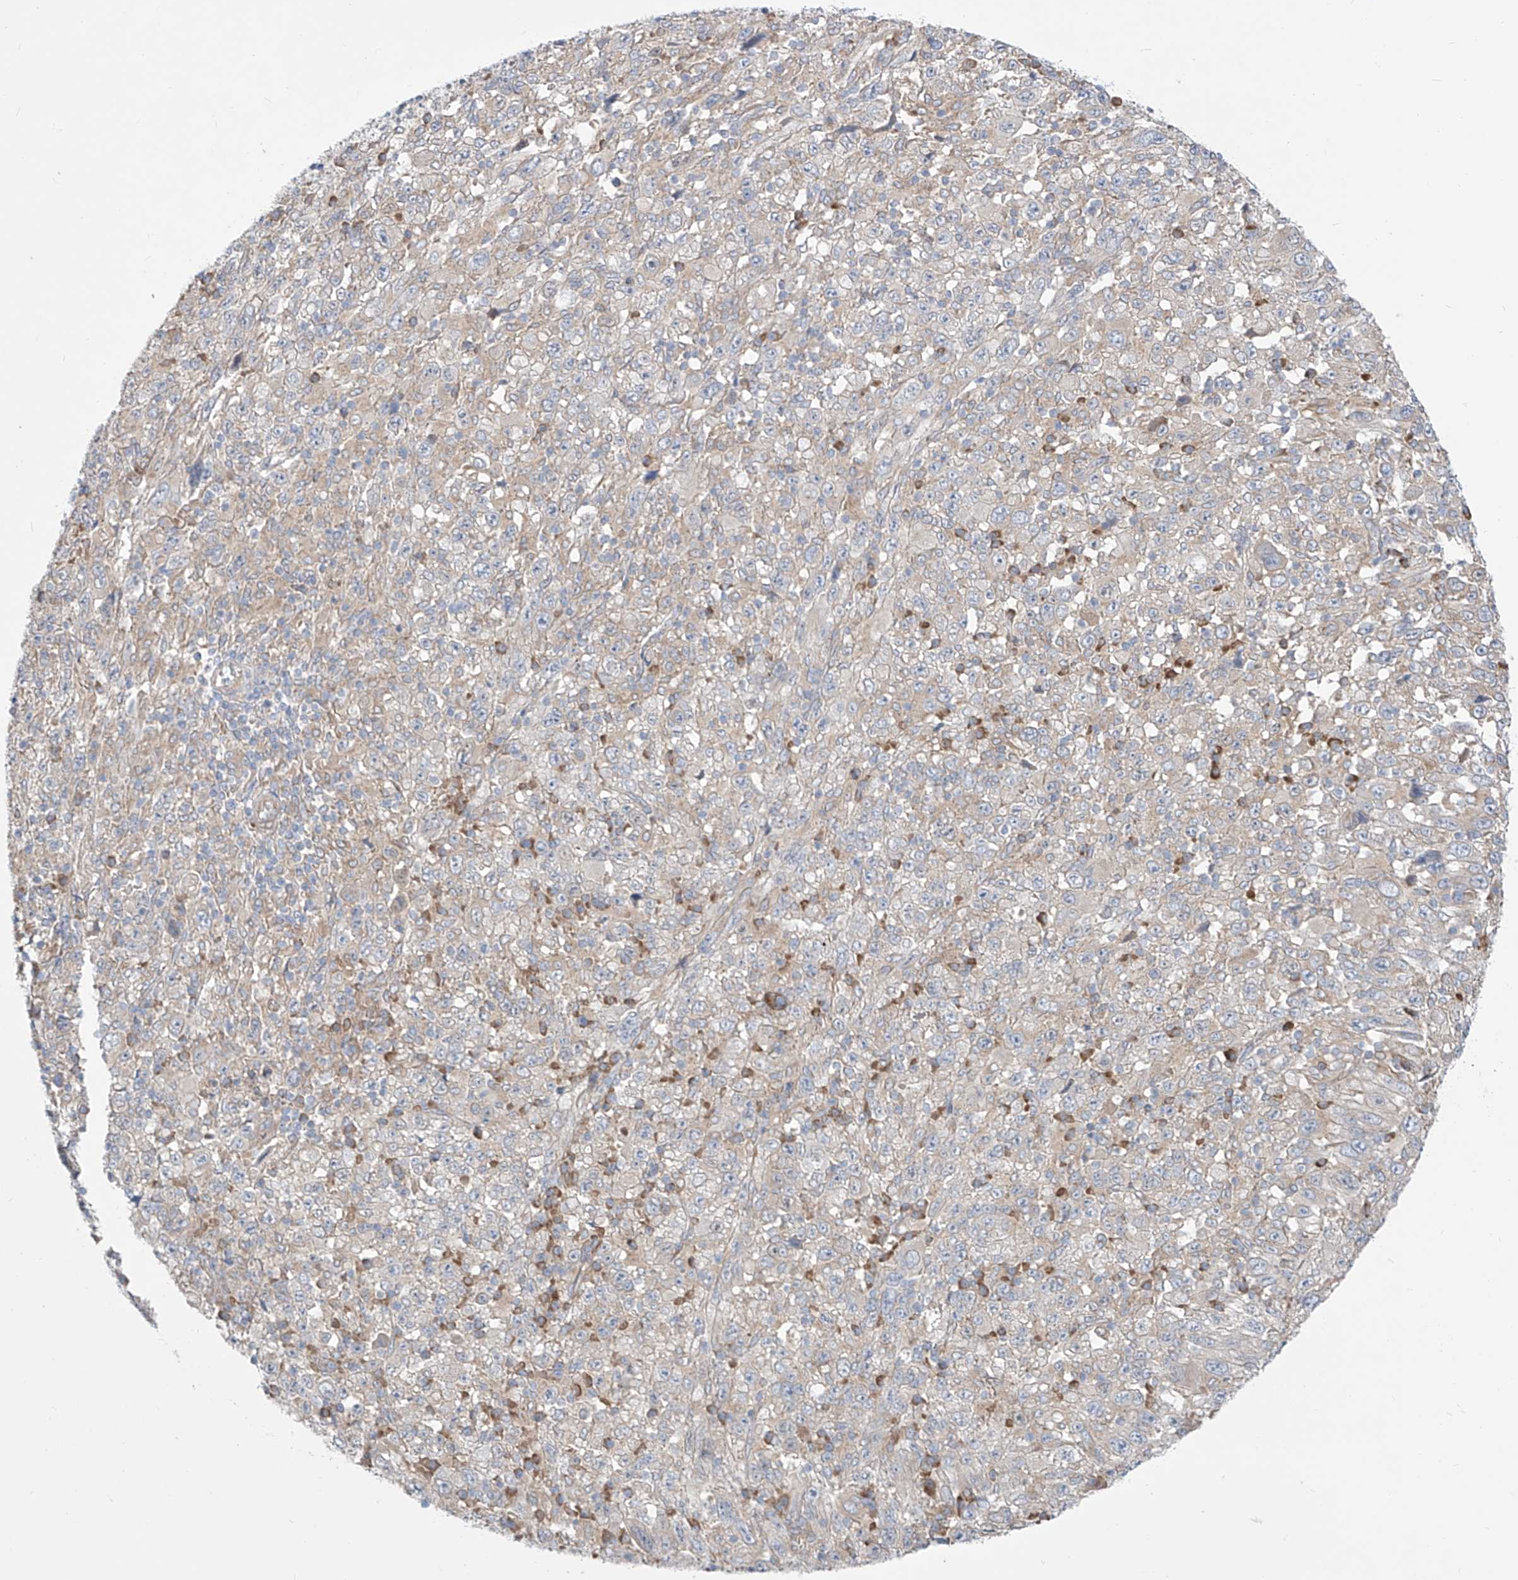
{"staining": {"intensity": "negative", "quantity": "none", "location": "none"}, "tissue": "melanoma", "cell_type": "Tumor cells", "image_type": "cancer", "snomed": [{"axis": "morphology", "description": "Malignant melanoma, Metastatic site"}, {"axis": "topography", "description": "Skin"}], "caption": "A histopathology image of malignant melanoma (metastatic site) stained for a protein exhibits no brown staining in tumor cells. (Brightfield microscopy of DAB IHC at high magnification).", "gene": "UFL1", "patient": {"sex": "female", "age": 56}}